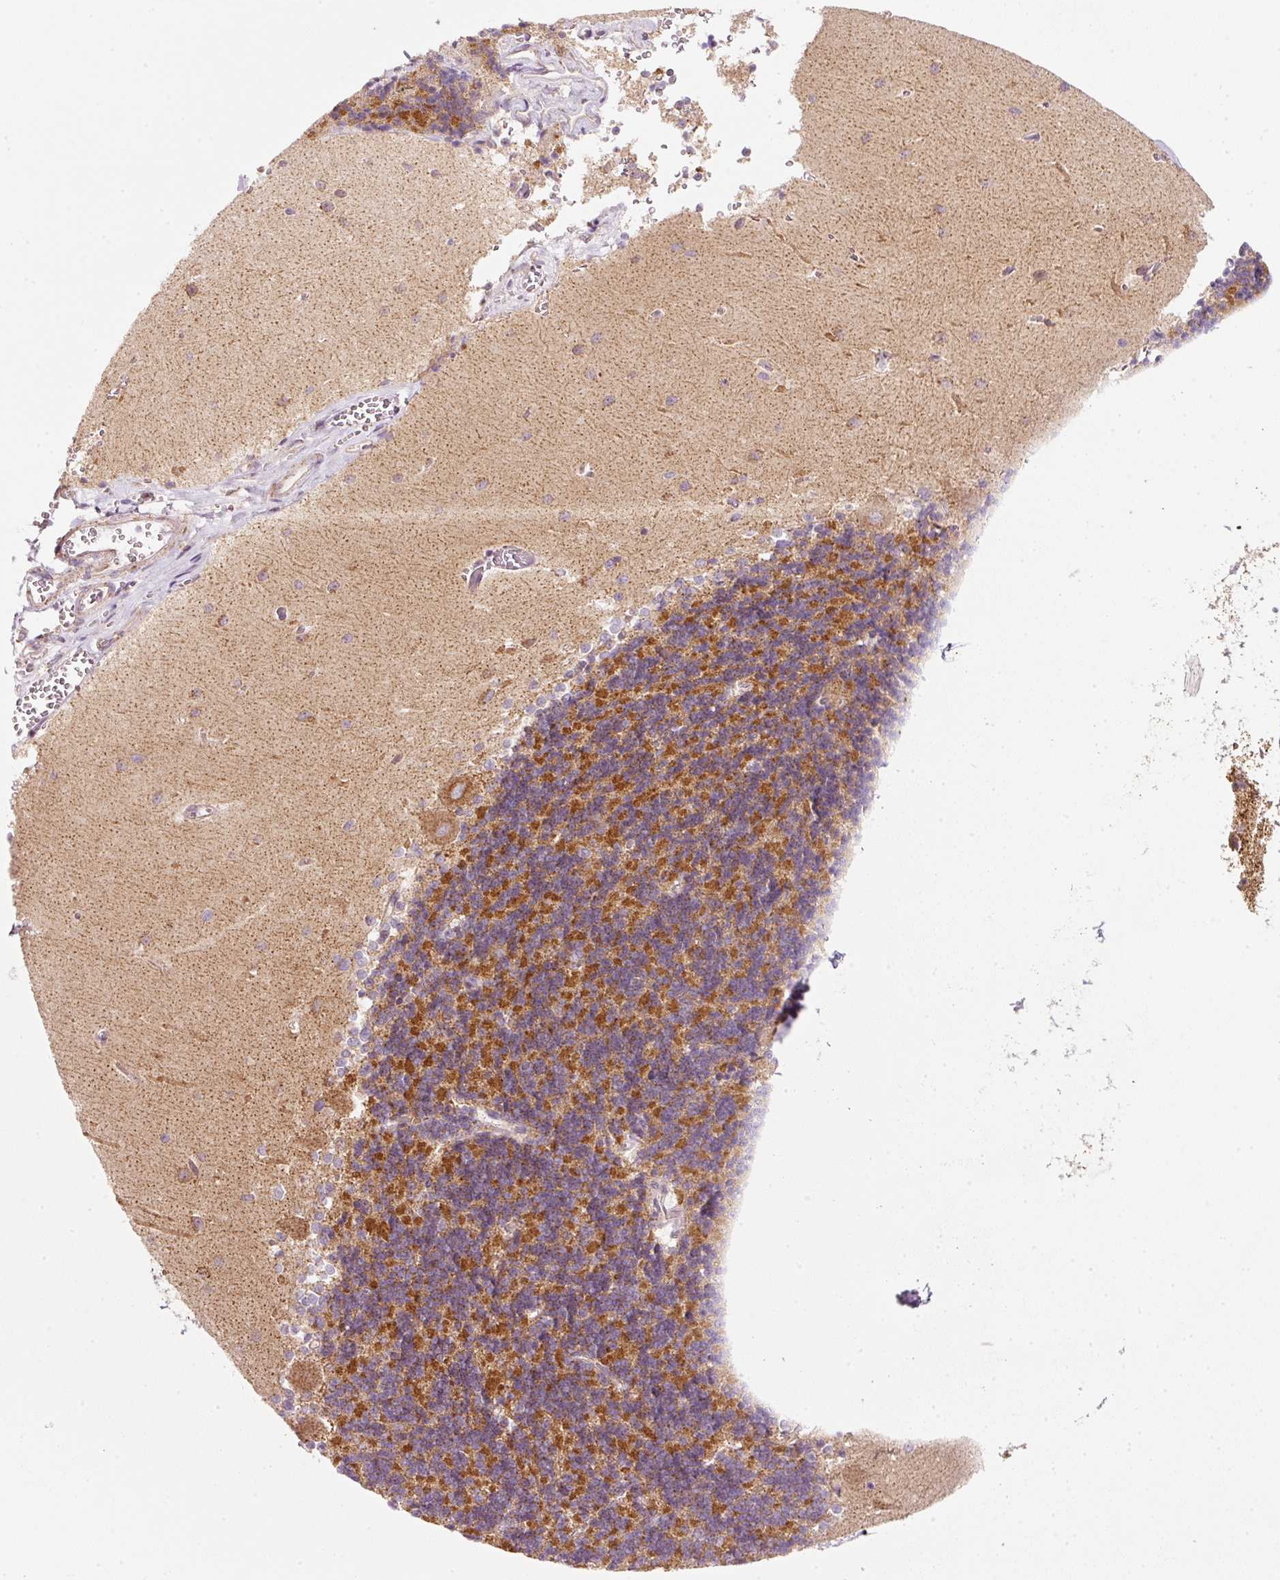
{"staining": {"intensity": "strong", "quantity": "25%-75%", "location": "cytoplasmic/membranous"}, "tissue": "cerebellum", "cell_type": "Cells in granular layer", "image_type": "normal", "snomed": [{"axis": "morphology", "description": "Normal tissue, NOS"}, {"axis": "topography", "description": "Cerebellum"}], "caption": "Normal cerebellum demonstrates strong cytoplasmic/membranous staining in approximately 25%-75% of cells in granular layer, visualized by immunohistochemistry. The staining was performed using DAB, with brown indicating positive protein expression. Nuclei are stained blue with hematoxylin.", "gene": "FAM78B", "patient": {"sex": "male", "age": 37}}